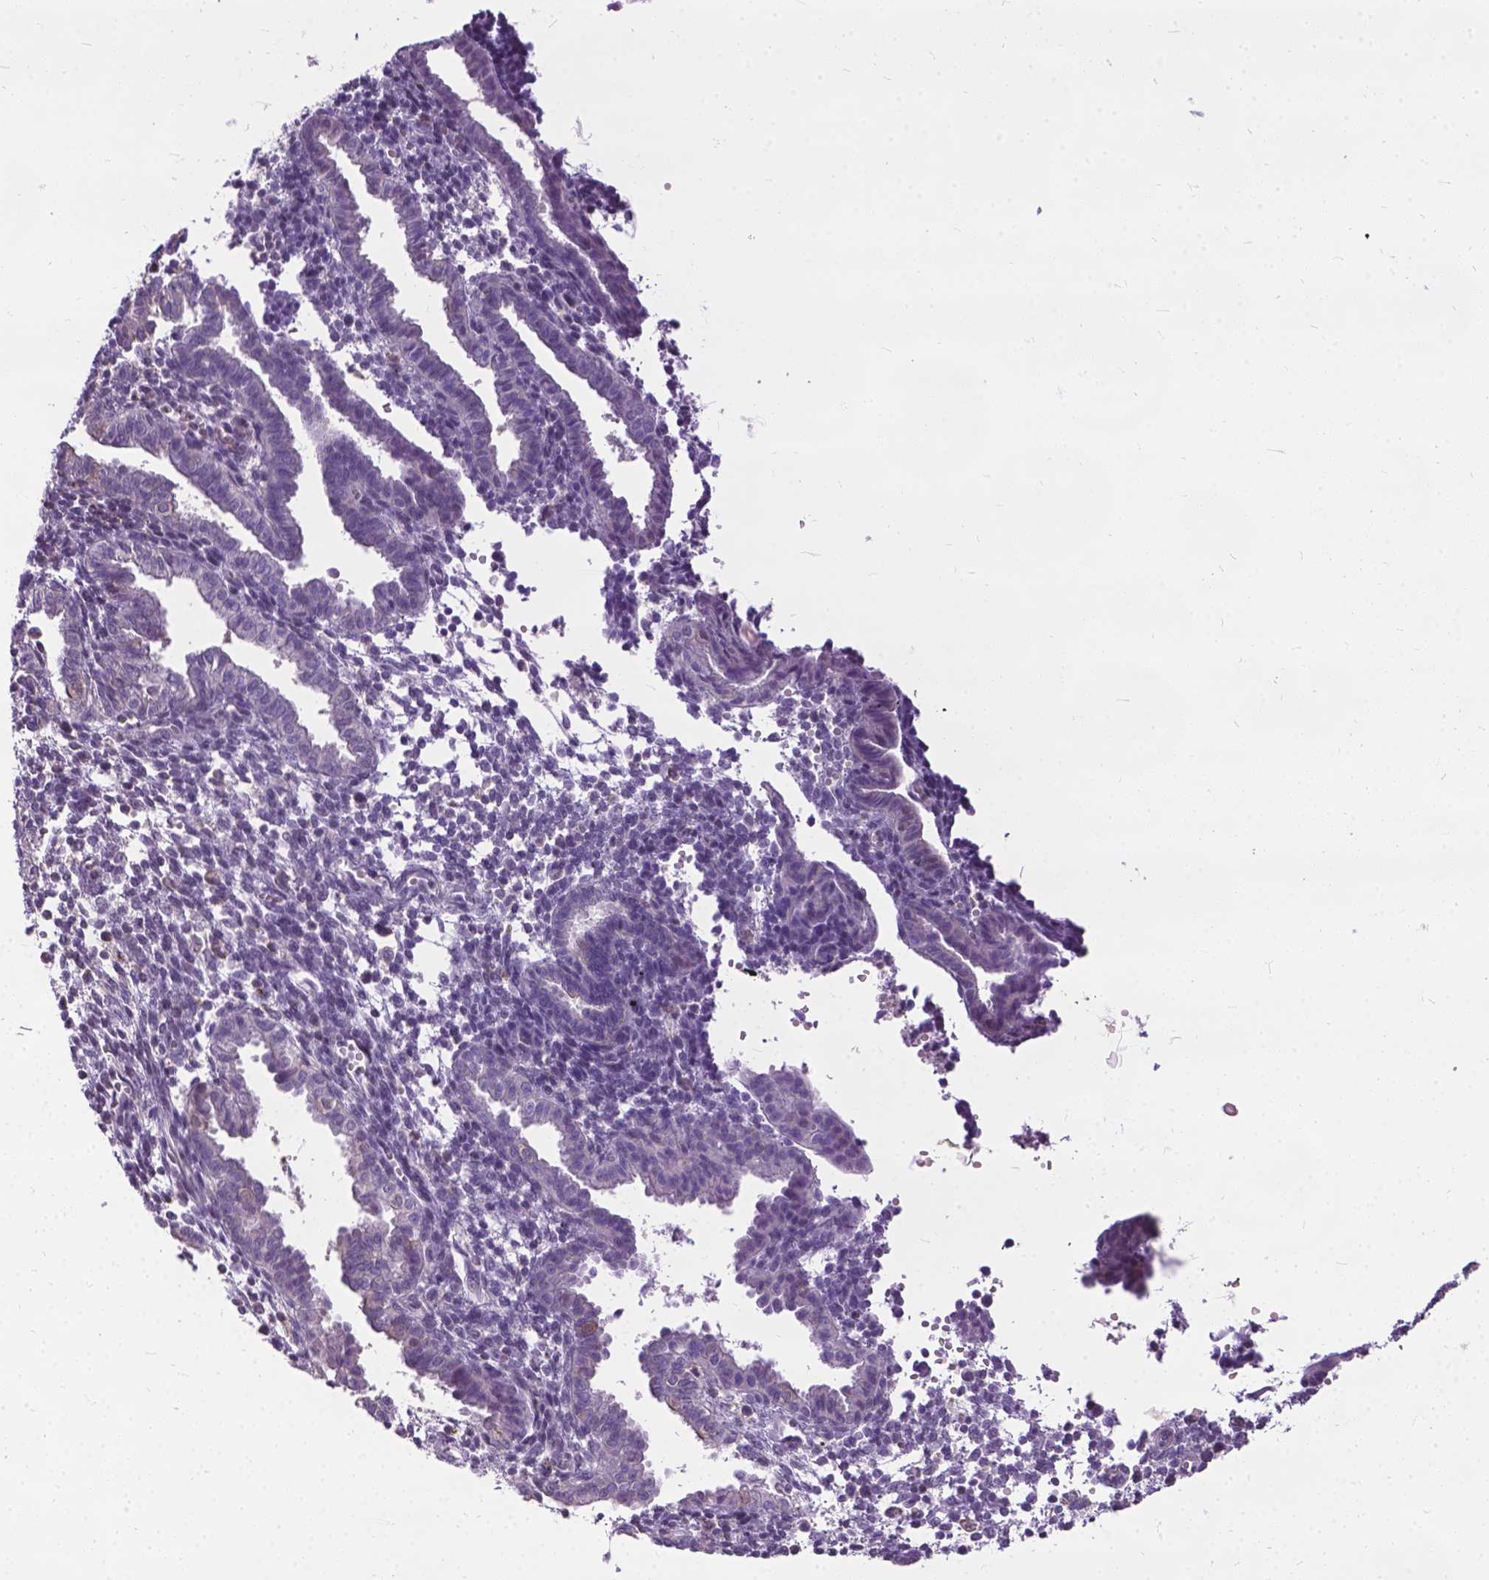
{"staining": {"intensity": "negative", "quantity": "none", "location": "none"}, "tissue": "endometrium", "cell_type": "Cells in endometrial stroma", "image_type": "normal", "snomed": [{"axis": "morphology", "description": "Normal tissue, NOS"}, {"axis": "topography", "description": "Endometrium"}], "caption": "There is no significant positivity in cells in endometrial stroma of endometrium. (Brightfield microscopy of DAB (3,3'-diaminobenzidine) immunohistochemistry at high magnification).", "gene": "JAK3", "patient": {"sex": "female", "age": 37}}